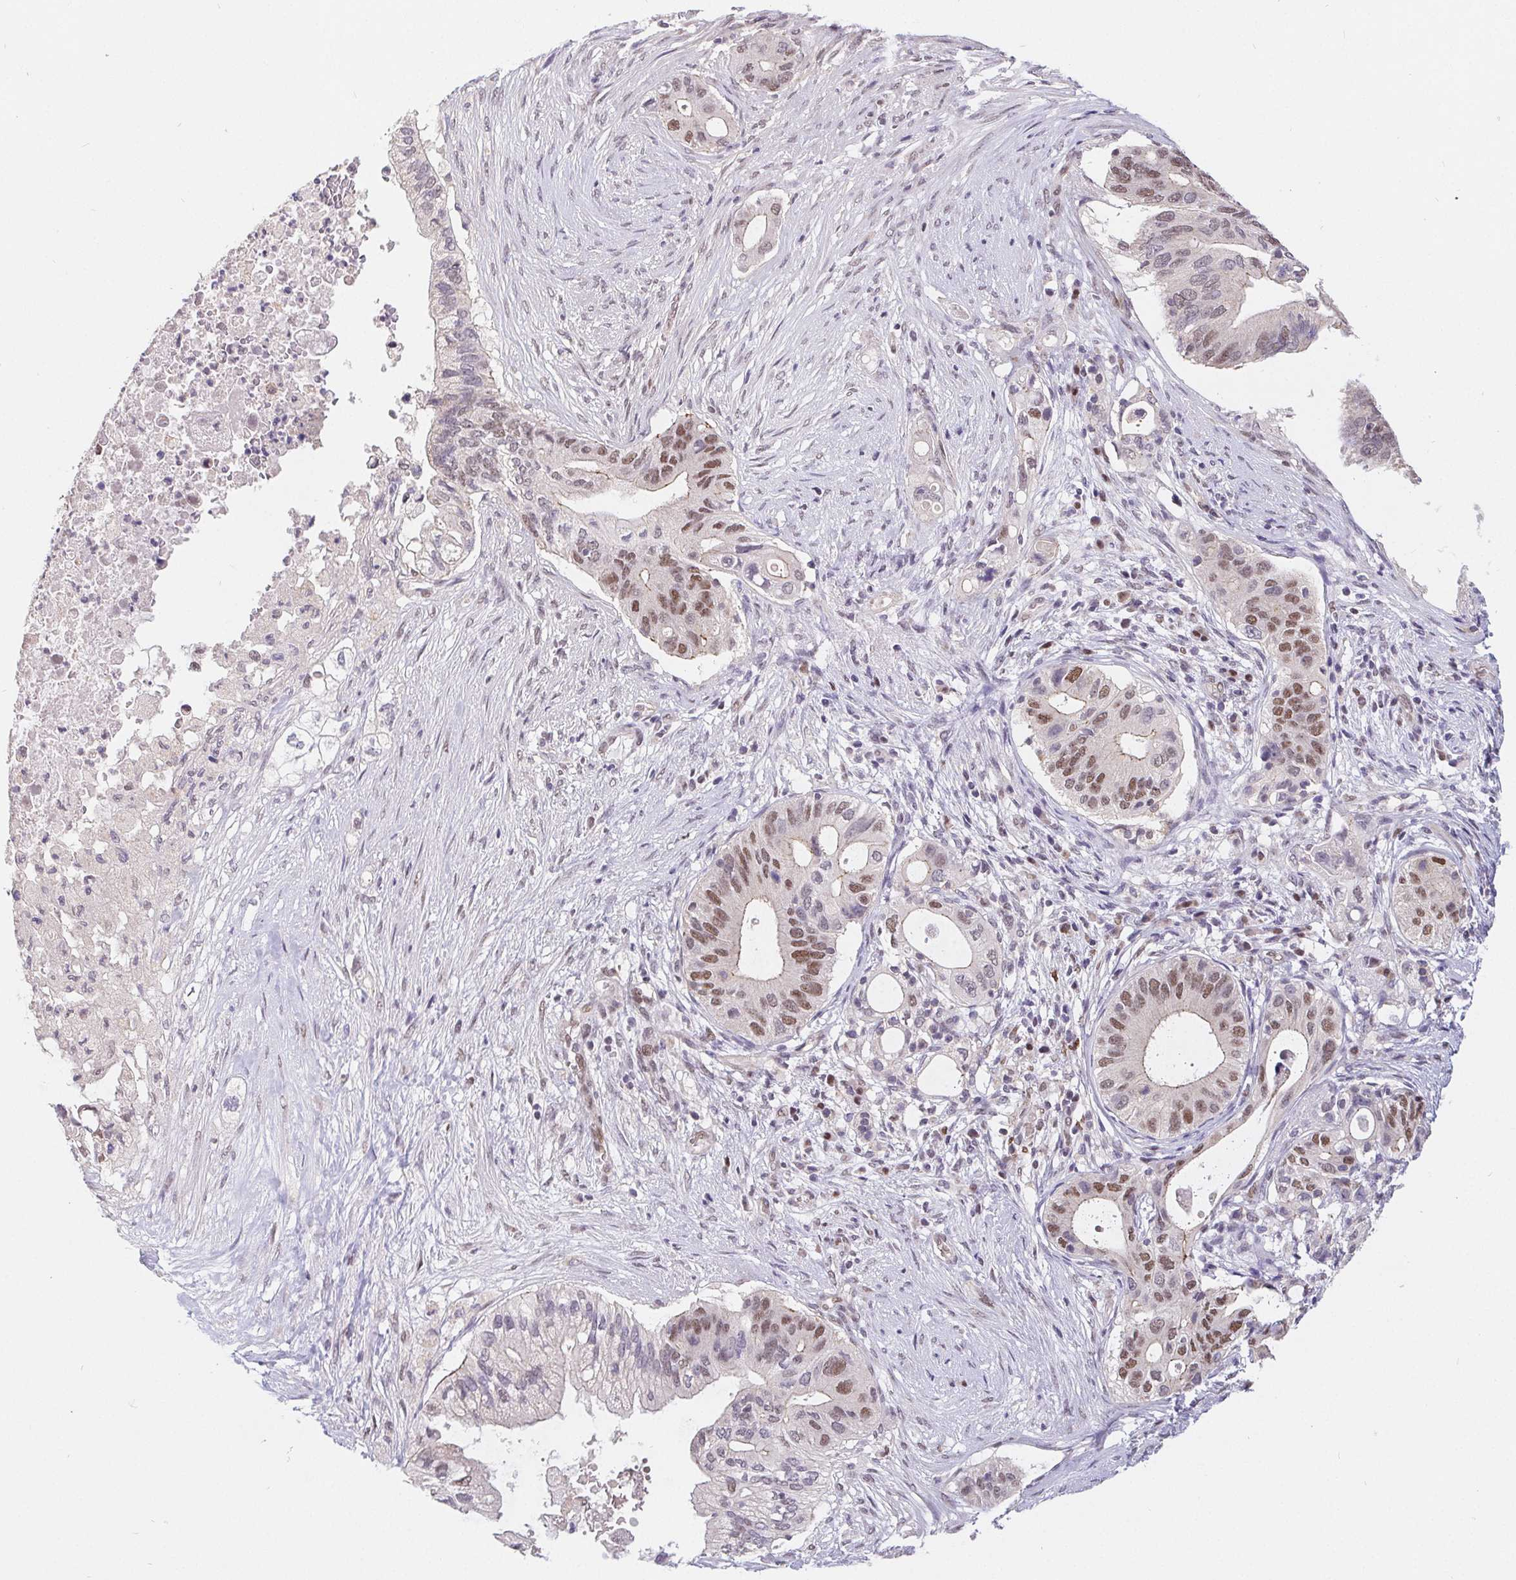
{"staining": {"intensity": "moderate", "quantity": "25%-75%", "location": "nuclear"}, "tissue": "pancreatic cancer", "cell_type": "Tumor cells", "image_type": "cancer", "snomed": [{"axis": "morphology", "description": "Adenocarcinoma, NOS"}, {"axis": "topography", "description": "Pancreas"}], "caption": "A brown stain shows moderate nuclear expression of a protein in human adenocarcinoma (pancreatic) tumor cells.", "gene": "POU2F1", "patient": {"sex": "female", "age": 72}}